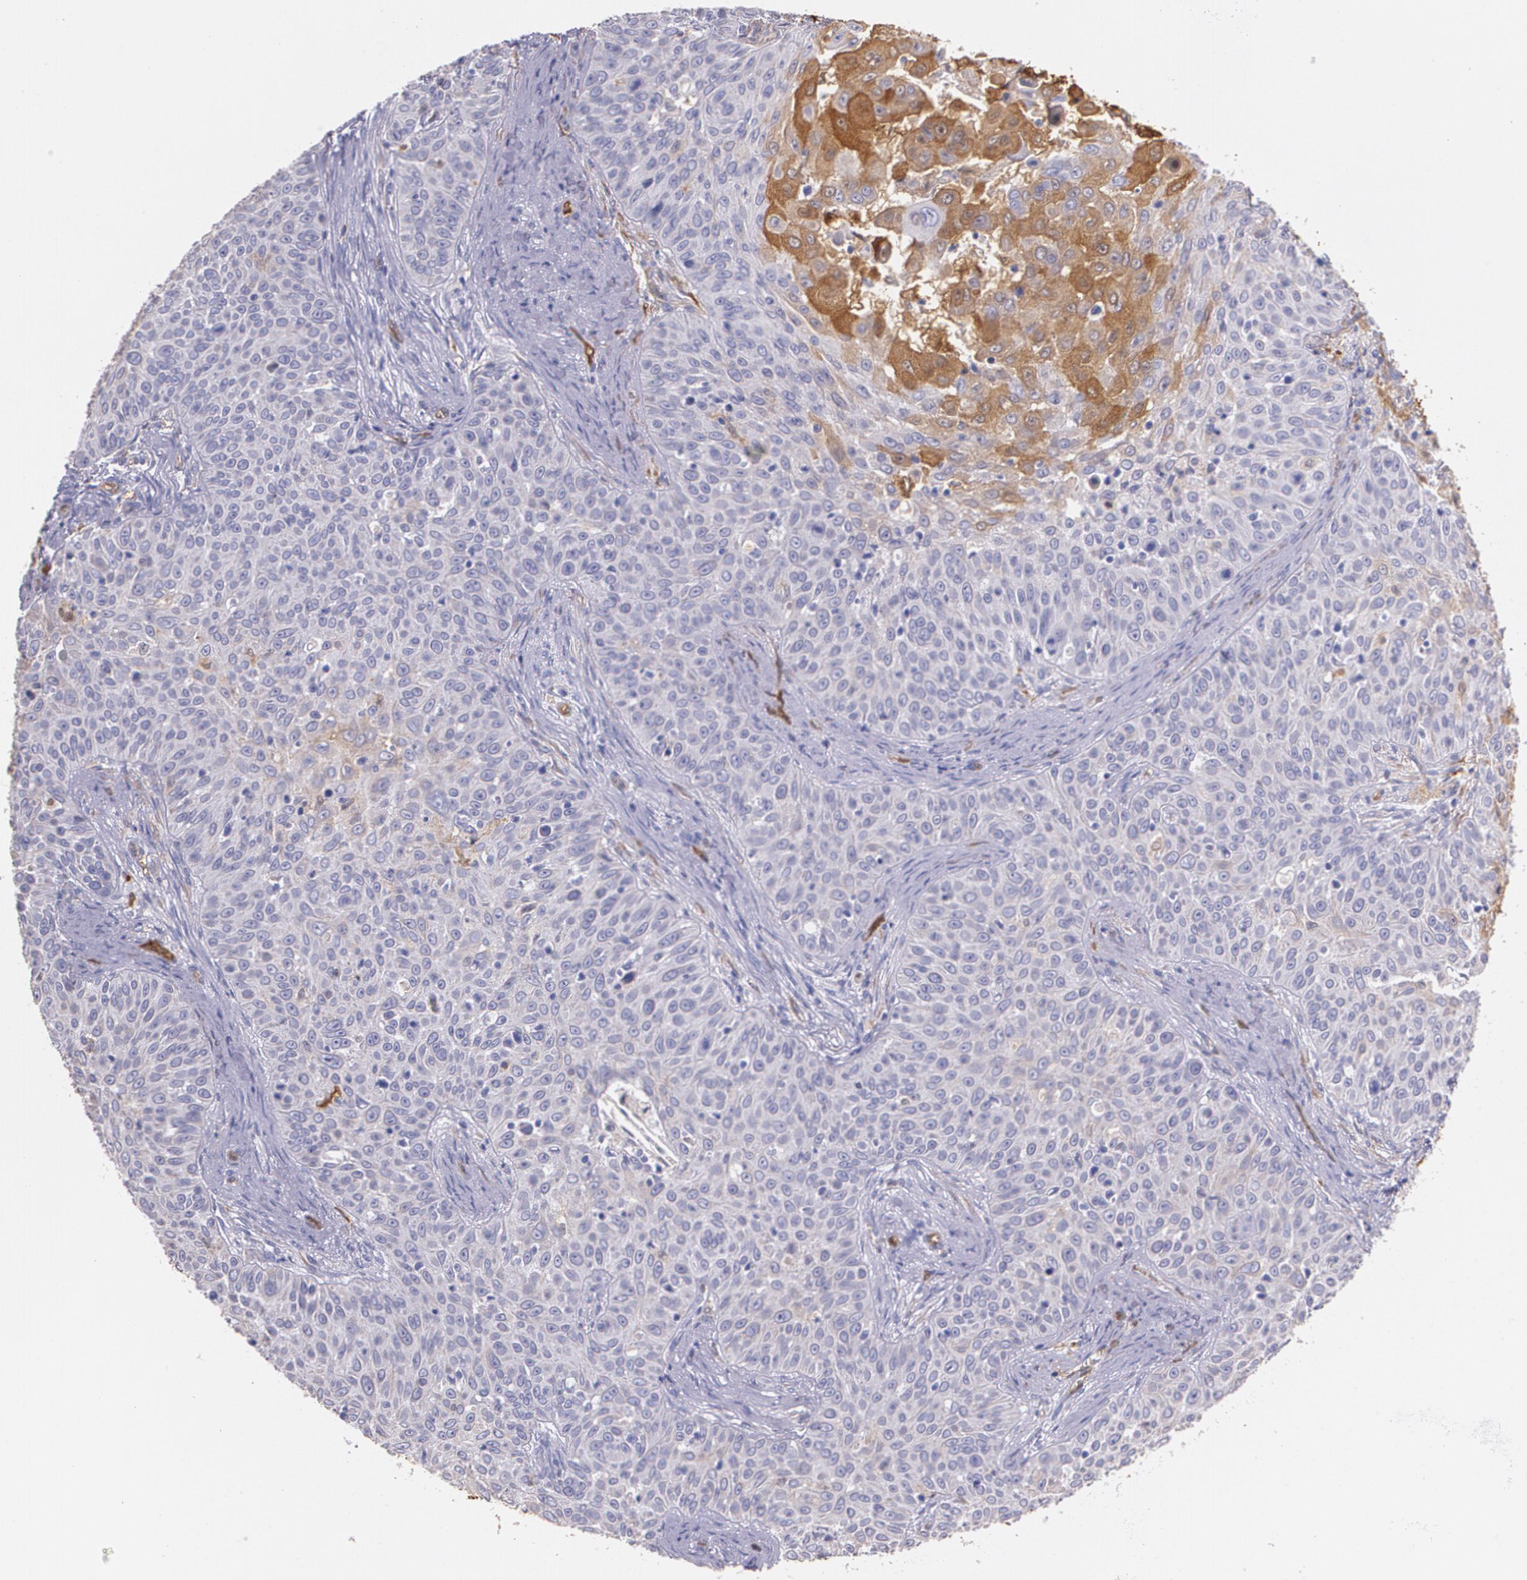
{"staining": {"intensity": "negative", "quantity": "none", "location": "none"}, "tissue": "skin cancer", "cell_type": "Tumor cells", "image_type": "cancer", "snomed": [{"axis": "morphology", "description": "Squamous cell carcinoma, NOS"}, {"axis": "topography", "description": "Skin"}], "caption": "Skin cancer was stained to show a protein in brown. There is no significant expression in tumor cells.", "gene": "MMP2", "patient": {"sex": "male", "age": 82}}